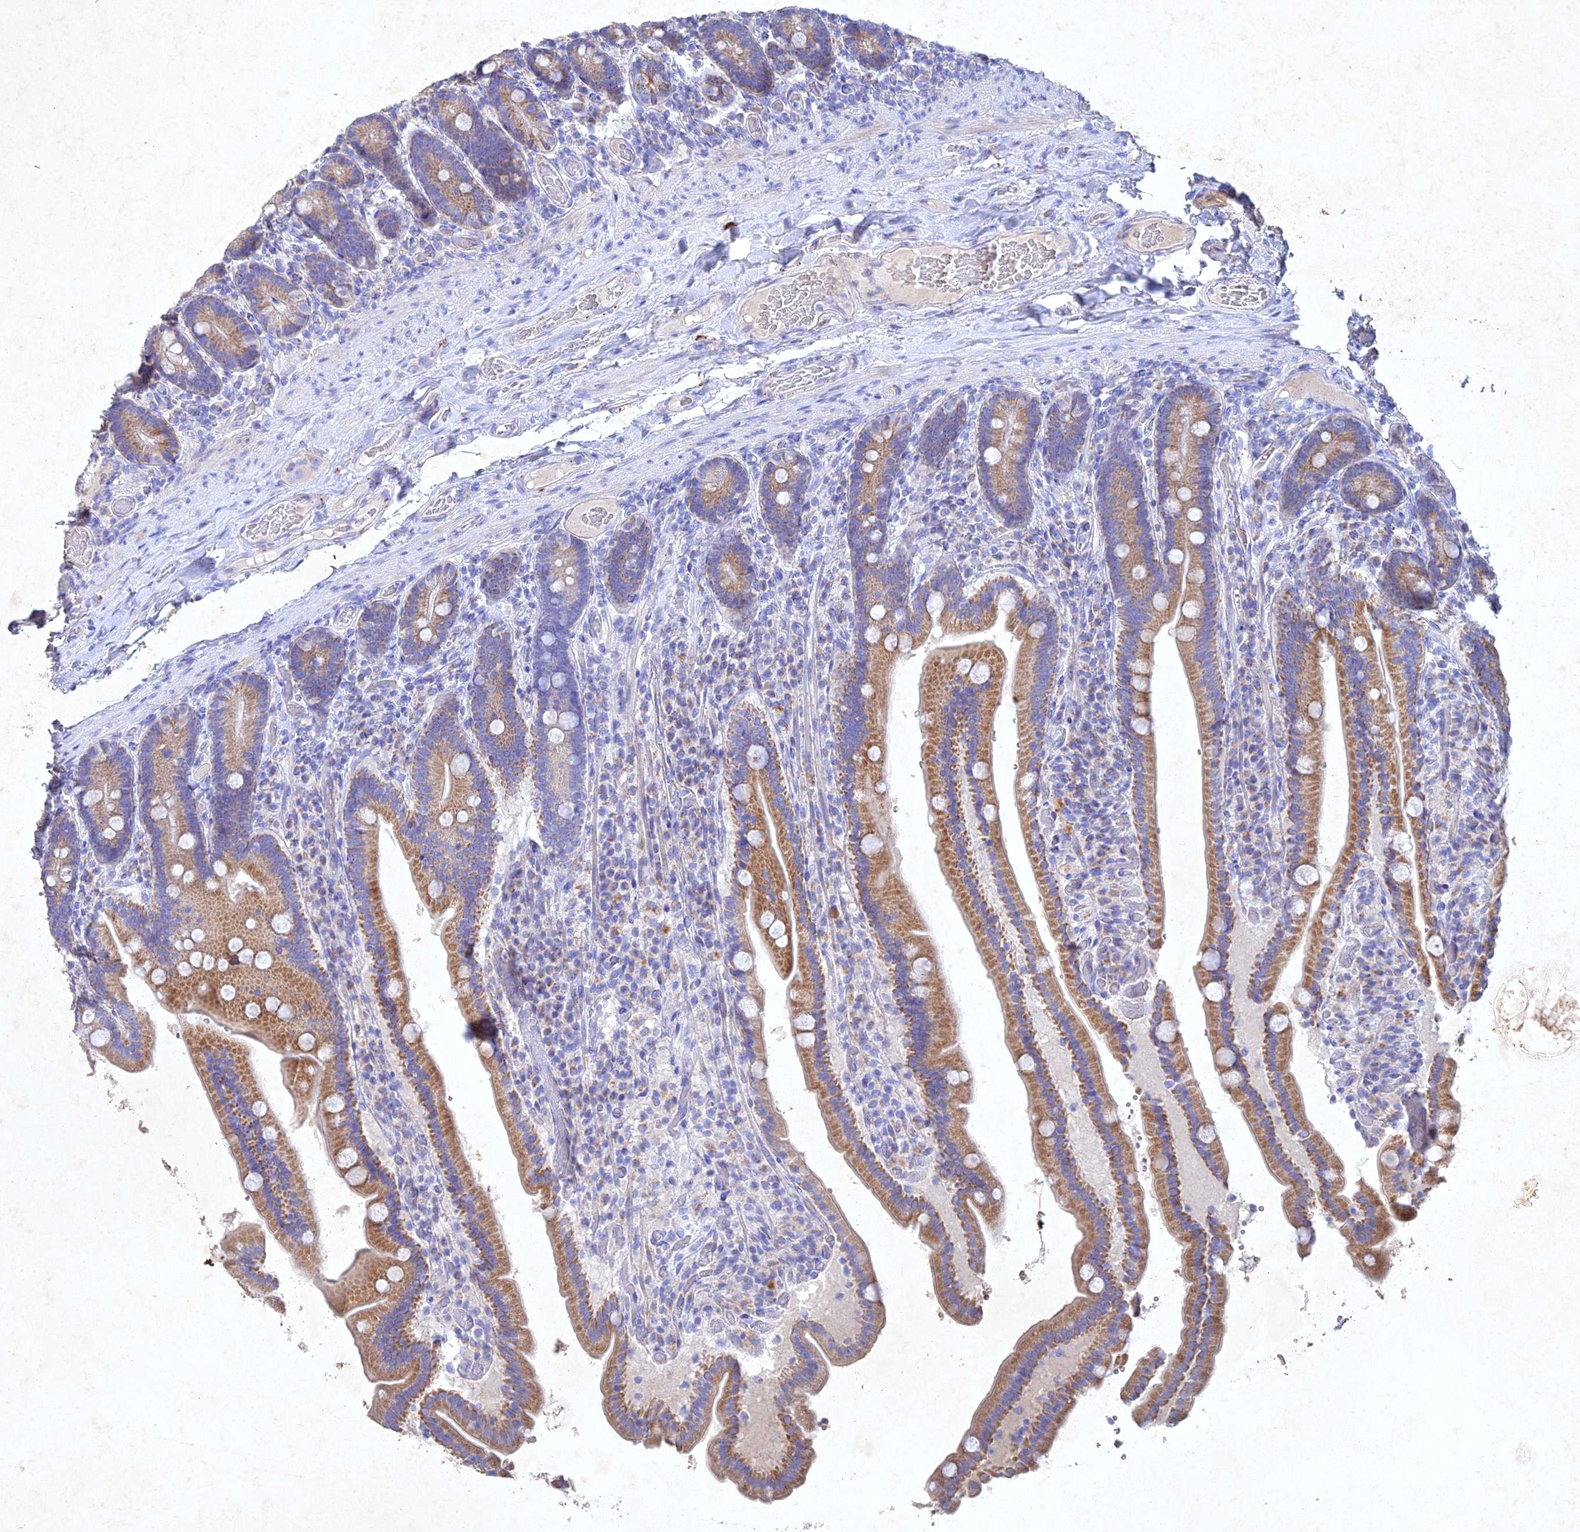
{"staining": {"intensity": "moderate", "quantity": ">75%", "location": "cytoplasmic/membranous"}, "tissue": "duodenum", "cell_type": "Glandular cells", "image_type": "normal", "snomed": [{"axis": "morphology", "description": "Normal tissue, NOS"}, {"axis": "topography", "description": "Duodenum"}], "caption": "Immunohistochemical staining of benign duodenum exhibits medium levels of moderate cytoplasmic/membranous staining in approximately >75% of glandular cells.", "gene": "NDUFV1", "patient": {"sex": "female", "age": 62}}